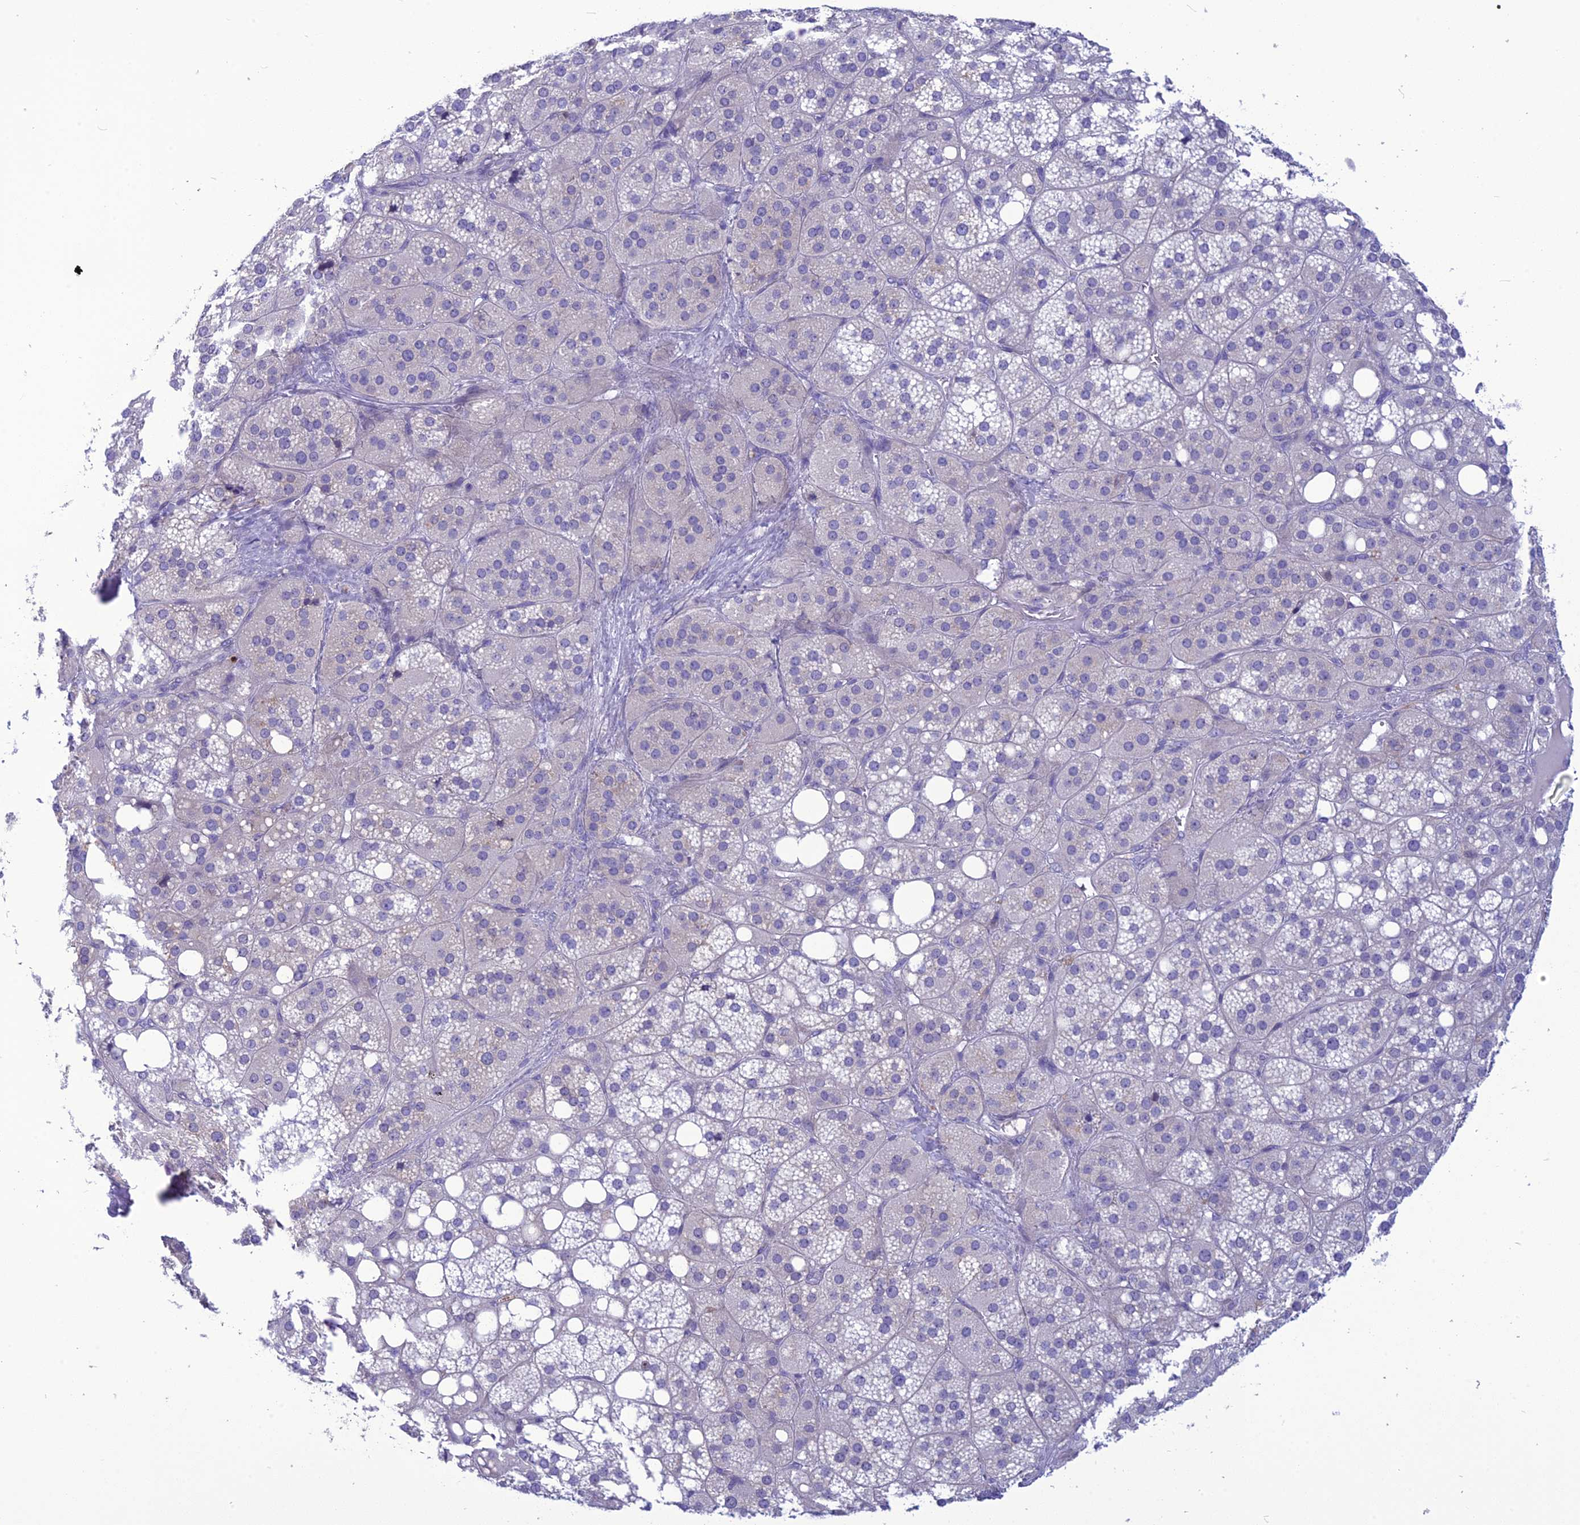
{"staining": {"intensity": "moderate", "quantity": "<25%", "location": "cytoplasmic/membranous"}, "tissue": "adrenal gland", "cell_type": "Glandular cells", "image_type": "normal", "snomed": [{"axis": "morphology", "description": "Normal tissue, NOS"}, {"axis": "topography", "description": "Adrenal gland"}], "caption": "Immunohistochemistry histopathology image of normal human adrenal gland stained for a protein (brown), which shows low levels of moderate cytoplasmic/membranous positivity in approximately <25% of glandular cells.", "gene": "BBS2", "patient": {"sex": "female", "age": 59}}